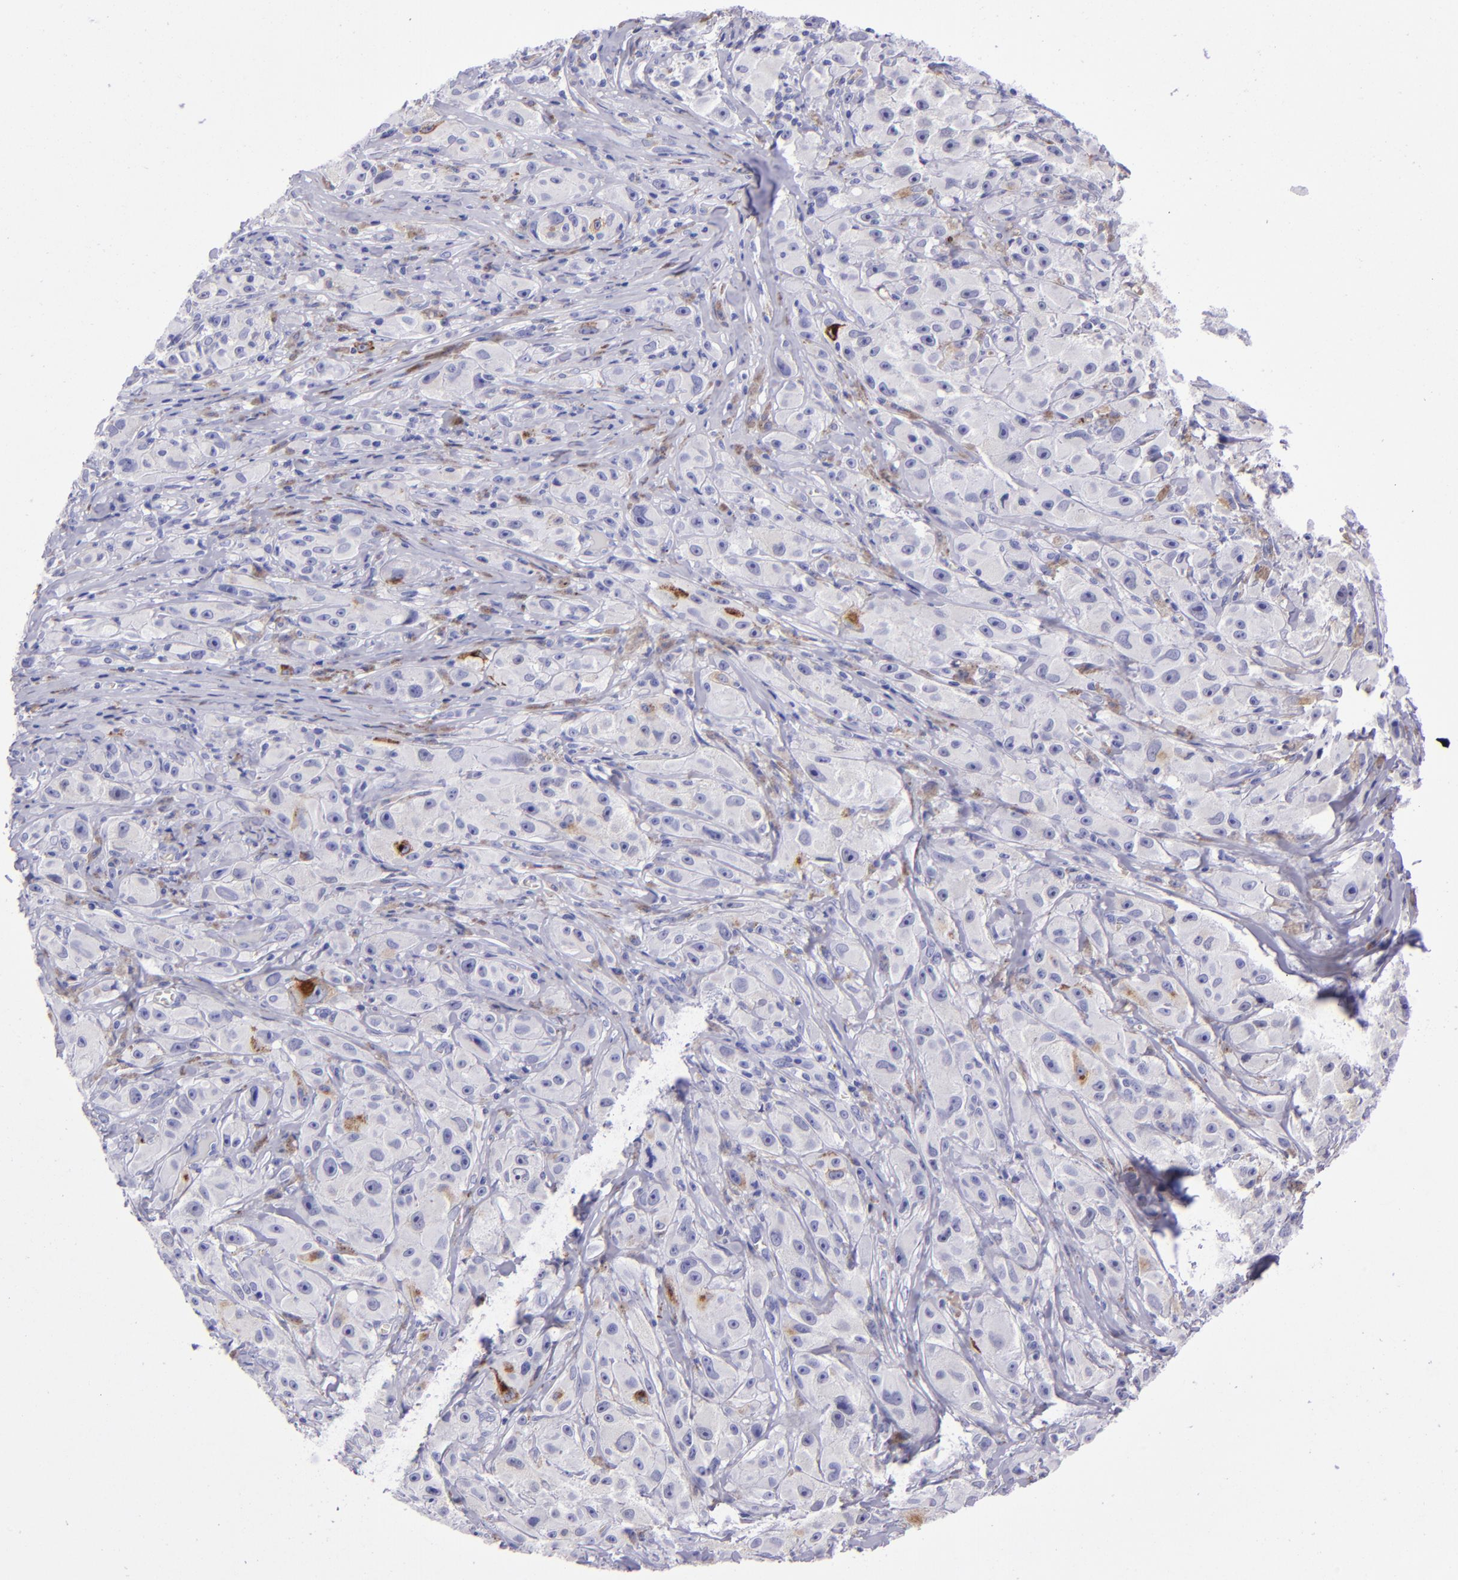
{"staining": {"intensity": "negative", "quantity": "none", "location": "none"}, "tissue": "melanoma", "cell_type": "Tumor cells", "image_type": "cancer", "snomed": [{"axis": "morphology", "description": "Malignant melanoma, NOS"}, {"axis": "topography", "description": "Skin"}], "caption": "IHC histopathology image of malignant melanoma stained for a protein (brown), which shows no expression in tumor cells.", "gene": "TYRP1", "patient": {"sex": "male", "age": 56}}